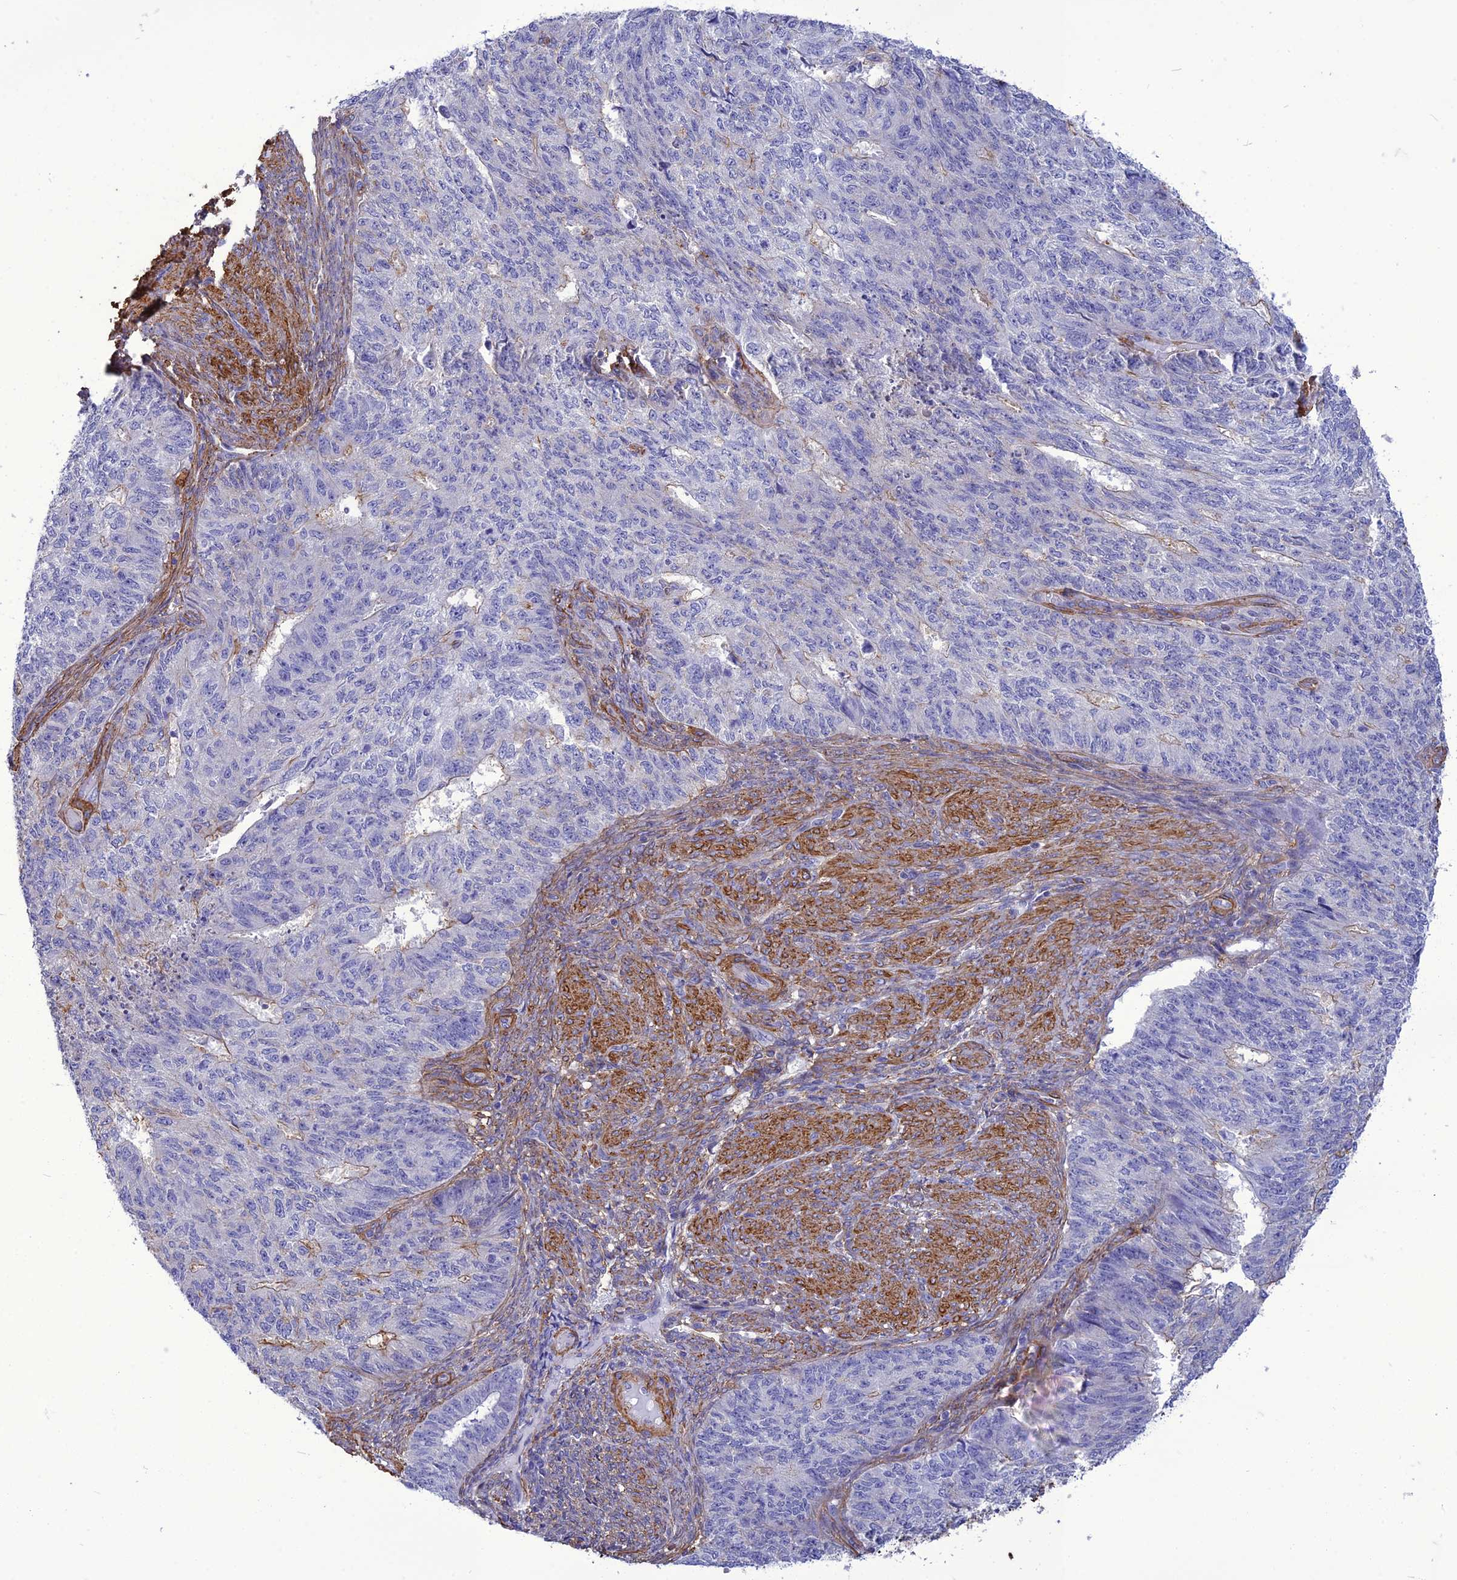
{"staining": {"intensity": "negative", "quantity": "none", "location": "none"}, "tissue": "endometrial cancer", "cell_type": "Tumor cells", "image_type": "cancer", "snomed": [{"axis": "morphology", "description": "Adenocarcinoma, NOS"}, {"axis": "topography", "description": "Endometrium"}], "caption": "A histopathology image of endometrial adenocarcinoma stained for a protein displays no brown staining in tumor cells. The staining is performed using DAB (3,3'-diaminobenzidine) brown chromogen with nuclei counter-stained in using hematoxylin.", "gene": "NKD1", "patient": {"sex": "female", "age": 32}}